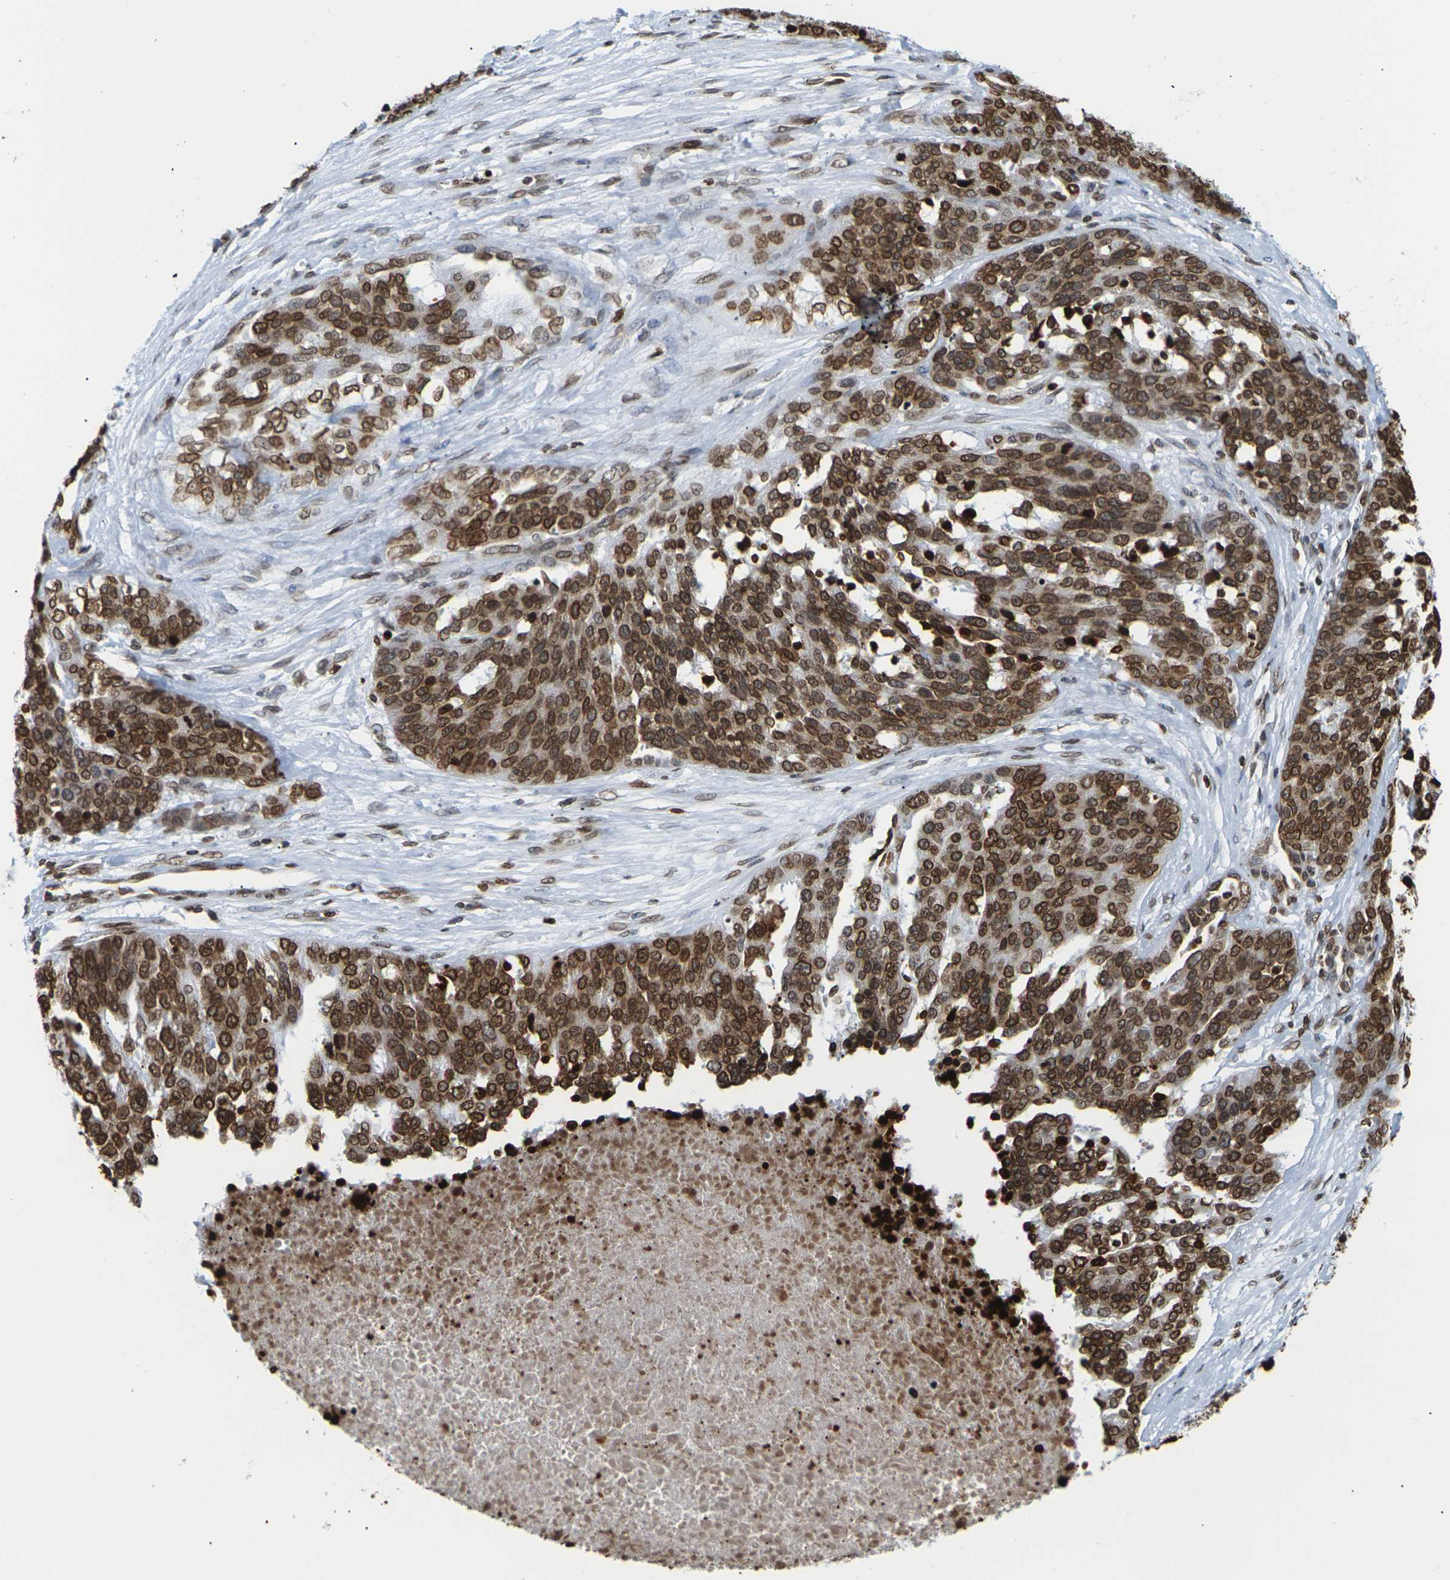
{"staining": {"intensity": "strong", "quantity": ">75%", "location": "cytoplasmic/membranous,nuclear"}, "tissue": "ovarian cancer", "cell_type": "Tumor cells", "image_type": "cancer", "snomed": [{"axis": "morphology", "description": "Cystadenocarcinoma, serous, NOS"}, {"axis": "topography", "description": "Ovary"}], "caption": "The immunohistochemical stain shows strong cytoplasmic/membranous and nuclear expression in tumor cells of ovarian serous cystadenocarcinoma tissue. (brown staining indicates protein expression, while blue staining denotes nuclei).", "gene": "H2AC21", "patient": {"sex": "female", "age": 44}}